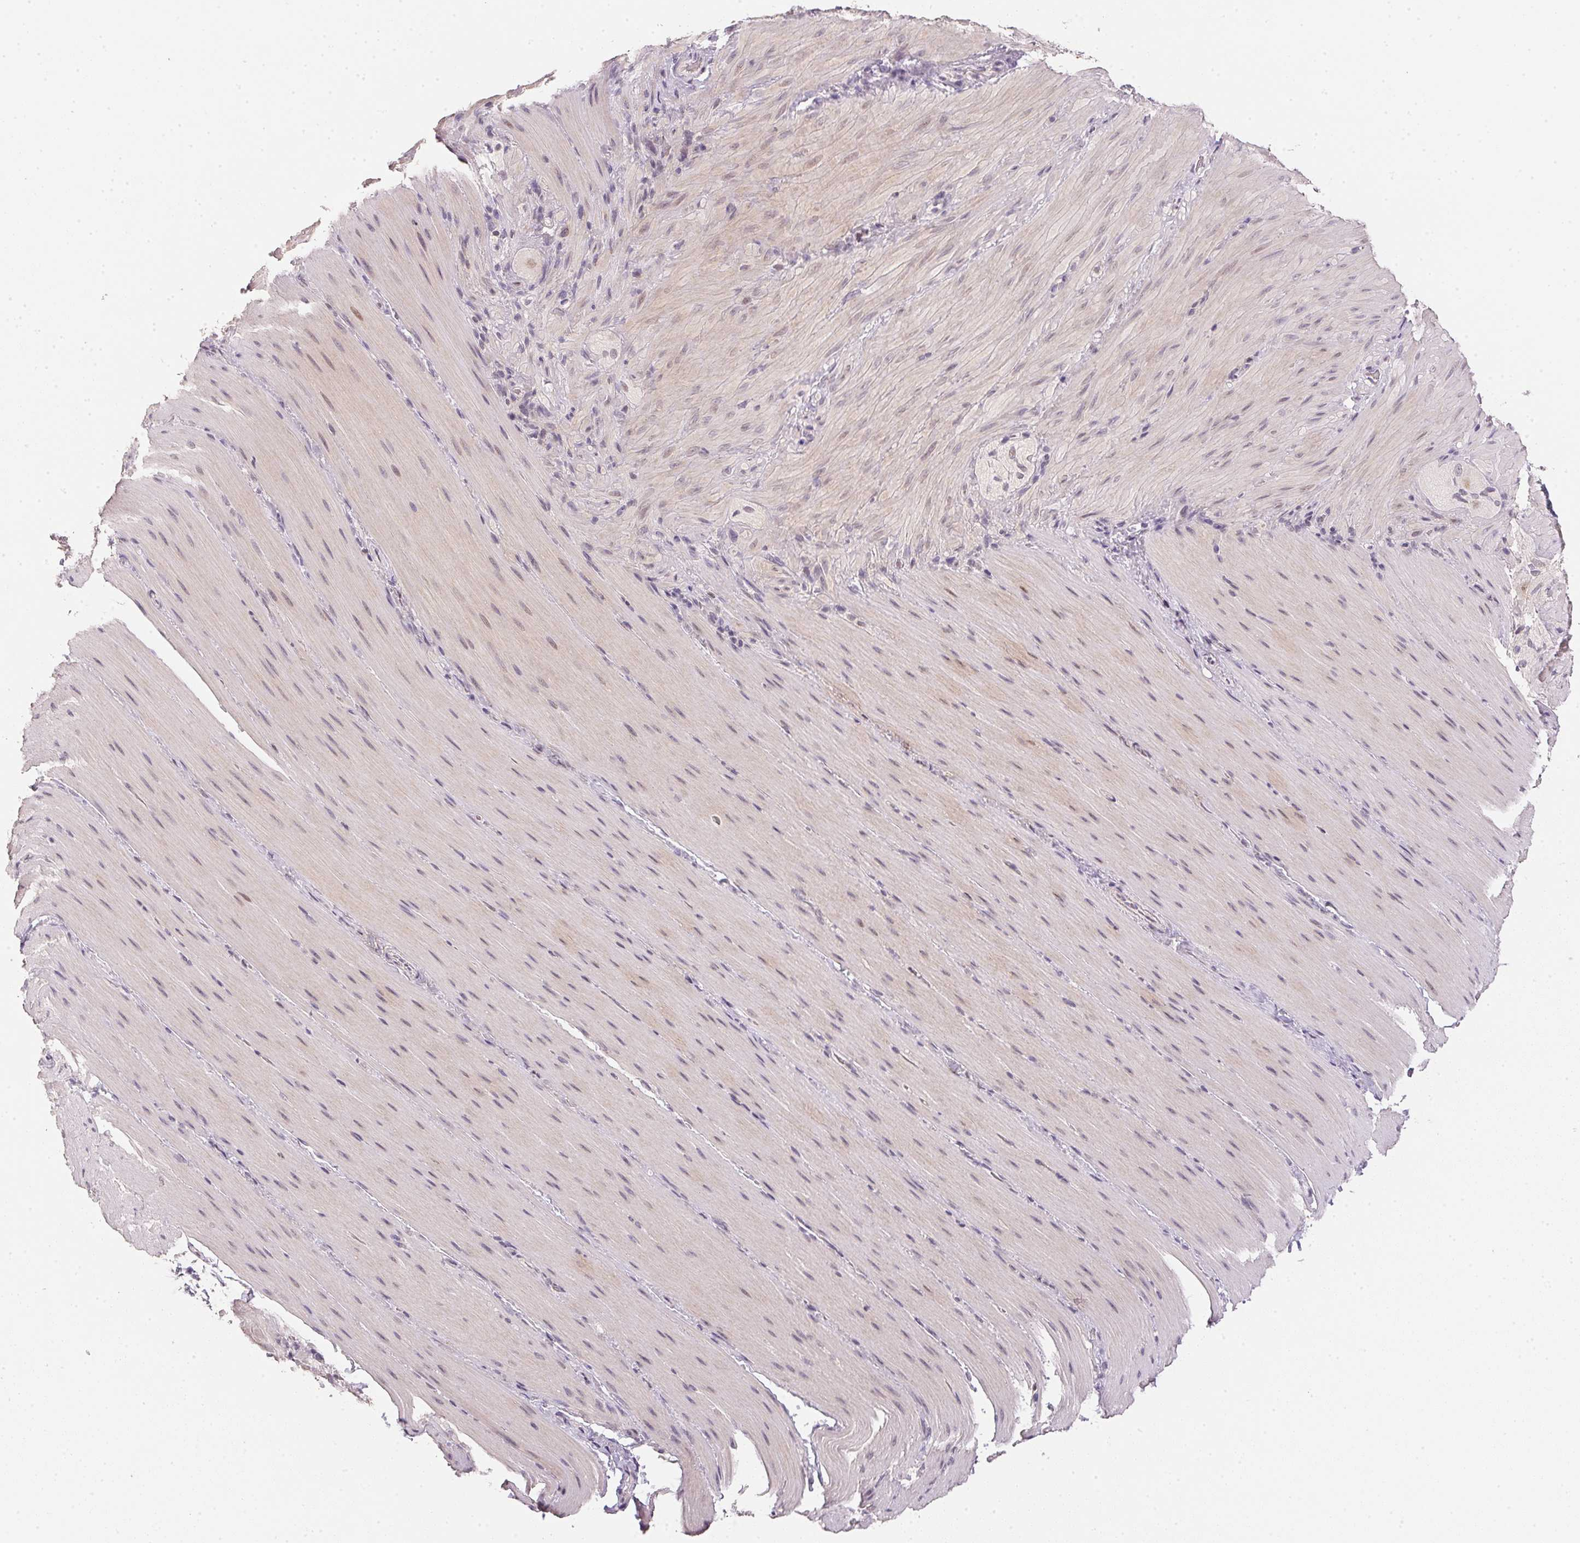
{"staining": {"intensity": "negative", "quantity": "none", "location": "none"}, "tissue": "smooth muscle", "cell_type": "Smooth muscle cells", "image_type": "normal", "snomed": [{"axis": "morphology", "description": "Normal tissue, NOS"}, {"axis": "topography", "description": "Smooth muscle"}, {"axis": "topography", "description": "Colon"}], "caption": "Immunohistochemistry of normal smooth muscle demonstrates no positivity in smooth muscle cells.", "gene": "POLR3G", "patient": {"sex": "male", "age": 73}}